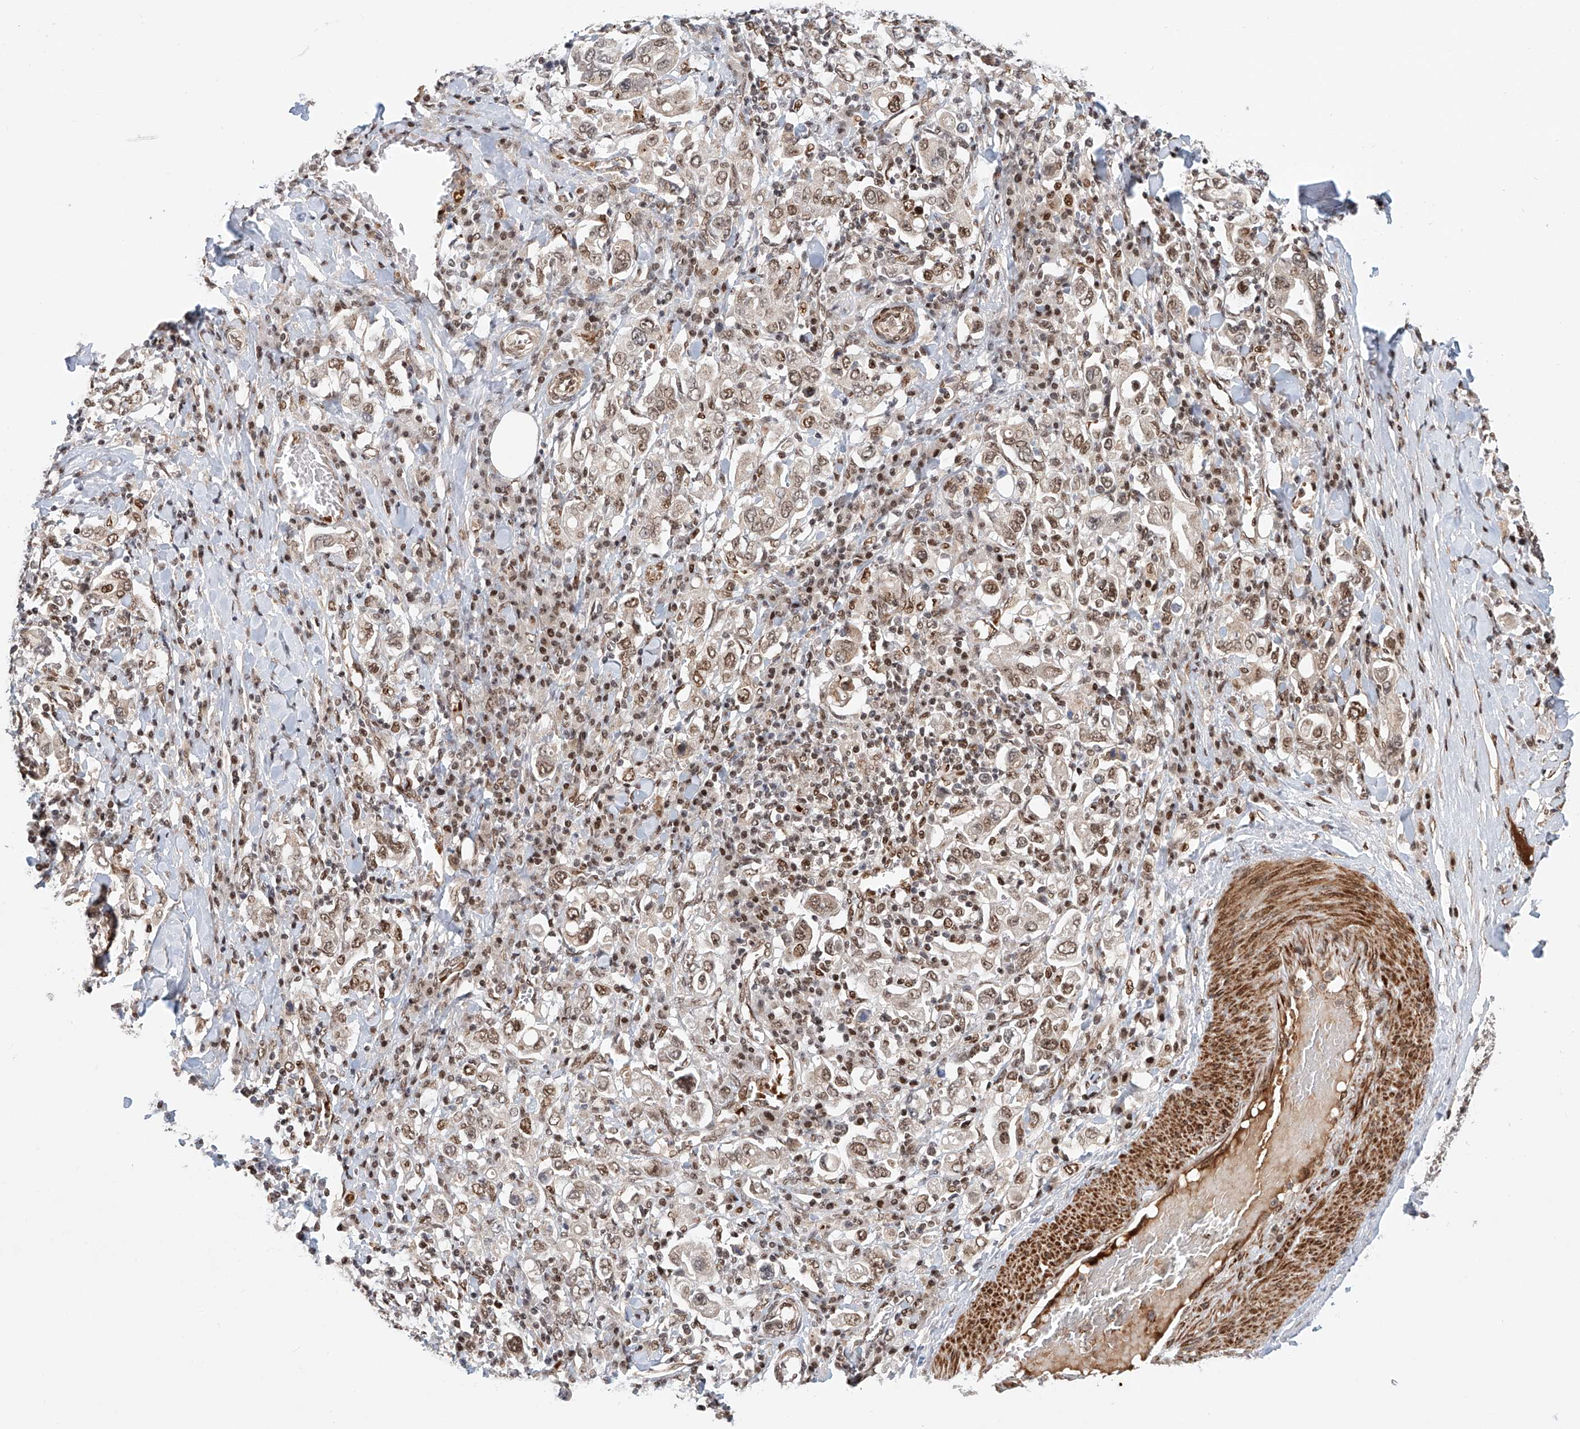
{"staining": {"intensity": "moderate", "quantity": "25%-75%", "location": "nuclear"}, "tissue": "stomach cancer", "cell_type": "Tumor cells", "image_type": "cancer", "snomed": [{"axis": "morphology", "description": "Adenocarcinoma, NOS"}, {"axis": "topography", "description": "Stomach, upper"}], "caption": "Brown immunohistochemical staining in human stomach adenocarcinoma demonstrates moderate nuclear staining in approximately 25%-75% of tumor cells.", "gene": "ZNF470", "patient": {"sex": "male", "age": 62}}